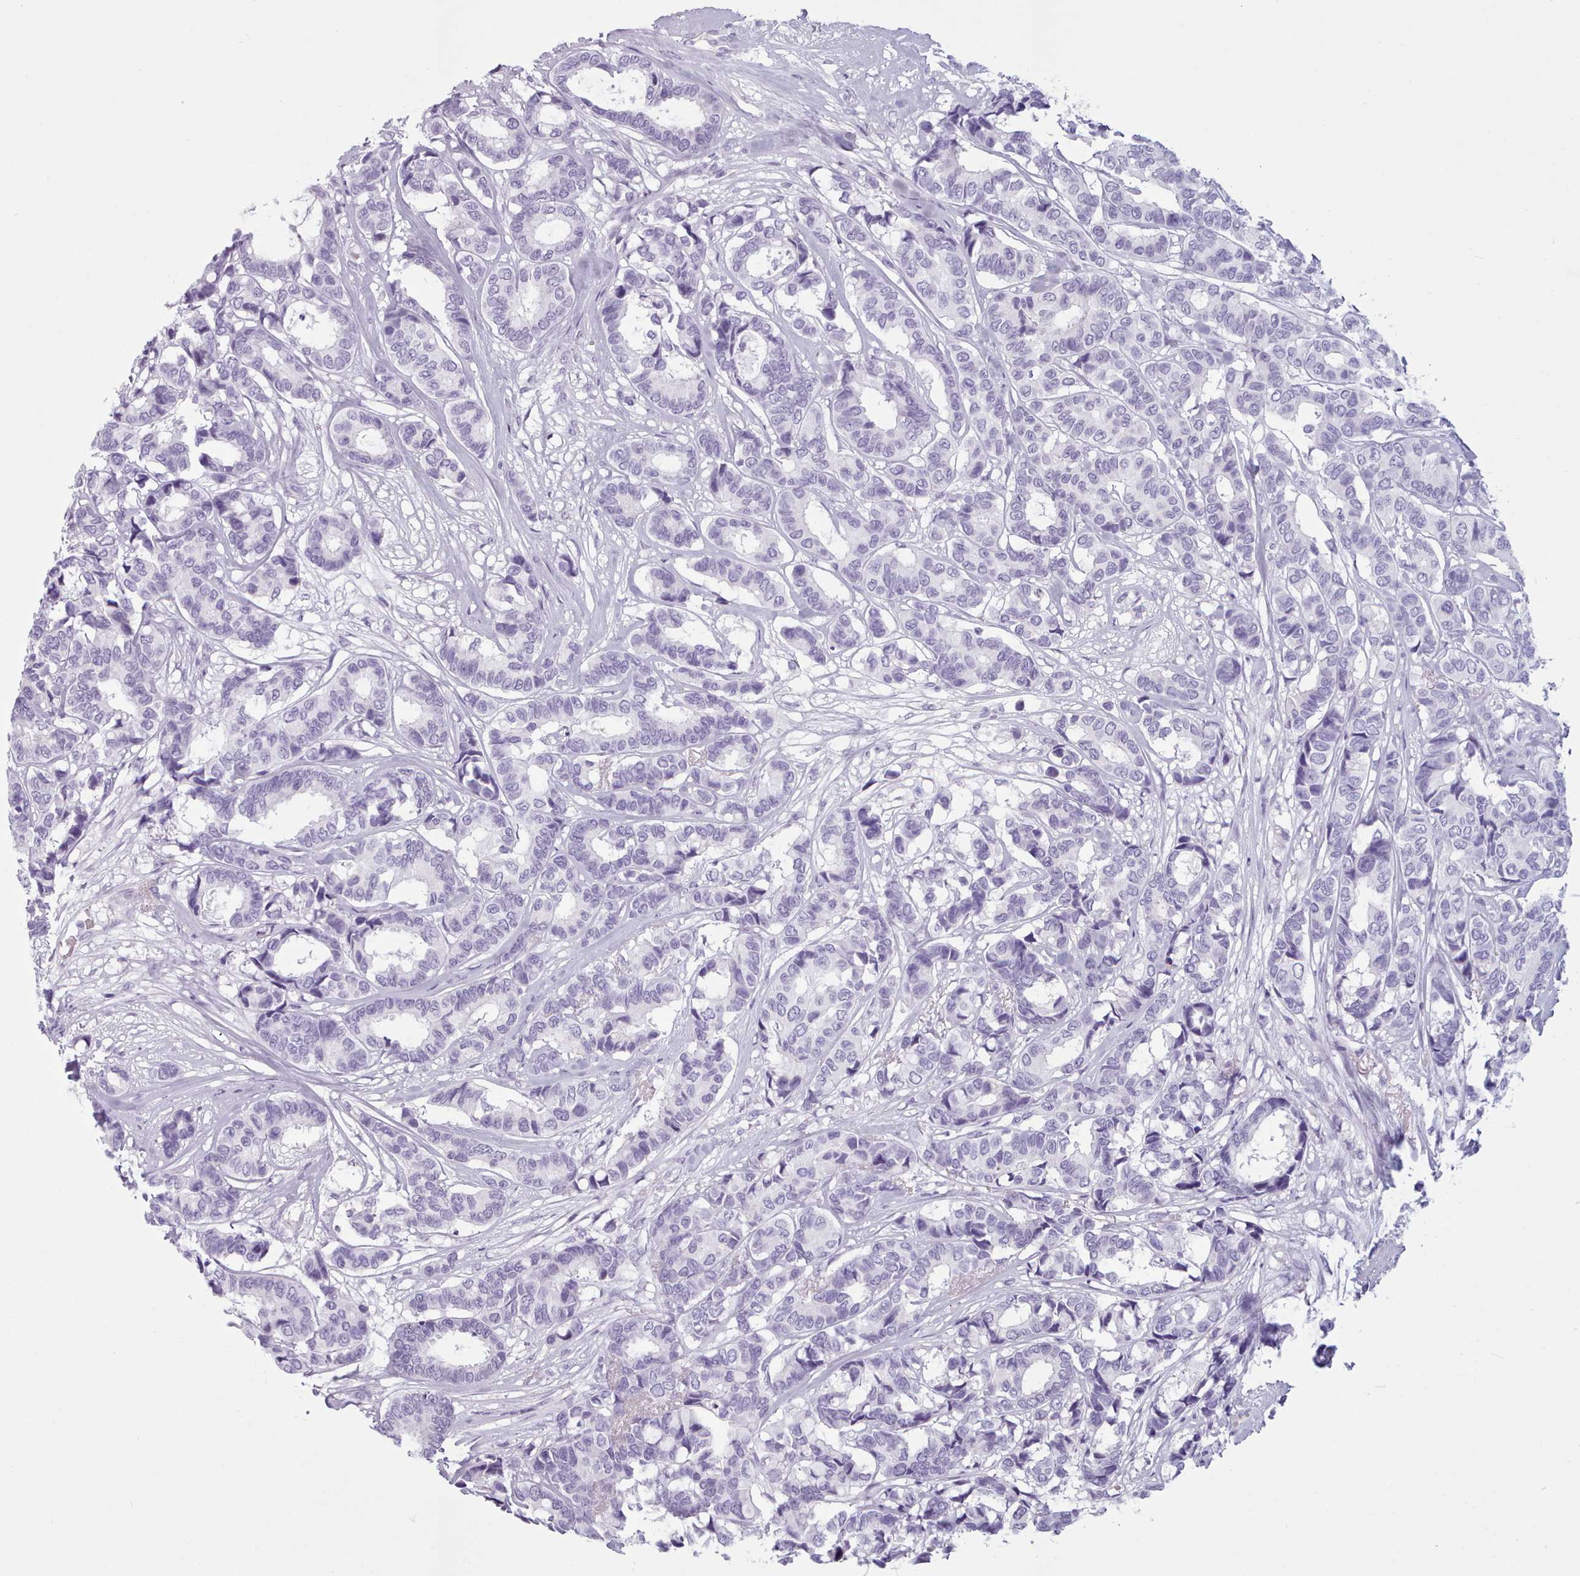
{"staining": {"intensity": "negative", "quantity": "none", "location": "none"}, "tissue": "breast cancer", "cell_type": "Tumor cells", "image_type": "cancer", "snomed": [{"axis": "morphology", "description": "Duct carcinoma"}, {"axis": "topography", "description": "Breast"}], "caption": "Immunohistochemical staining of human infiltrating ductal carcinoma (breast) shows no significant expression in tumor cells.", "gene": "ZNF43", "patient": {"sex": "female", "age": 87}}